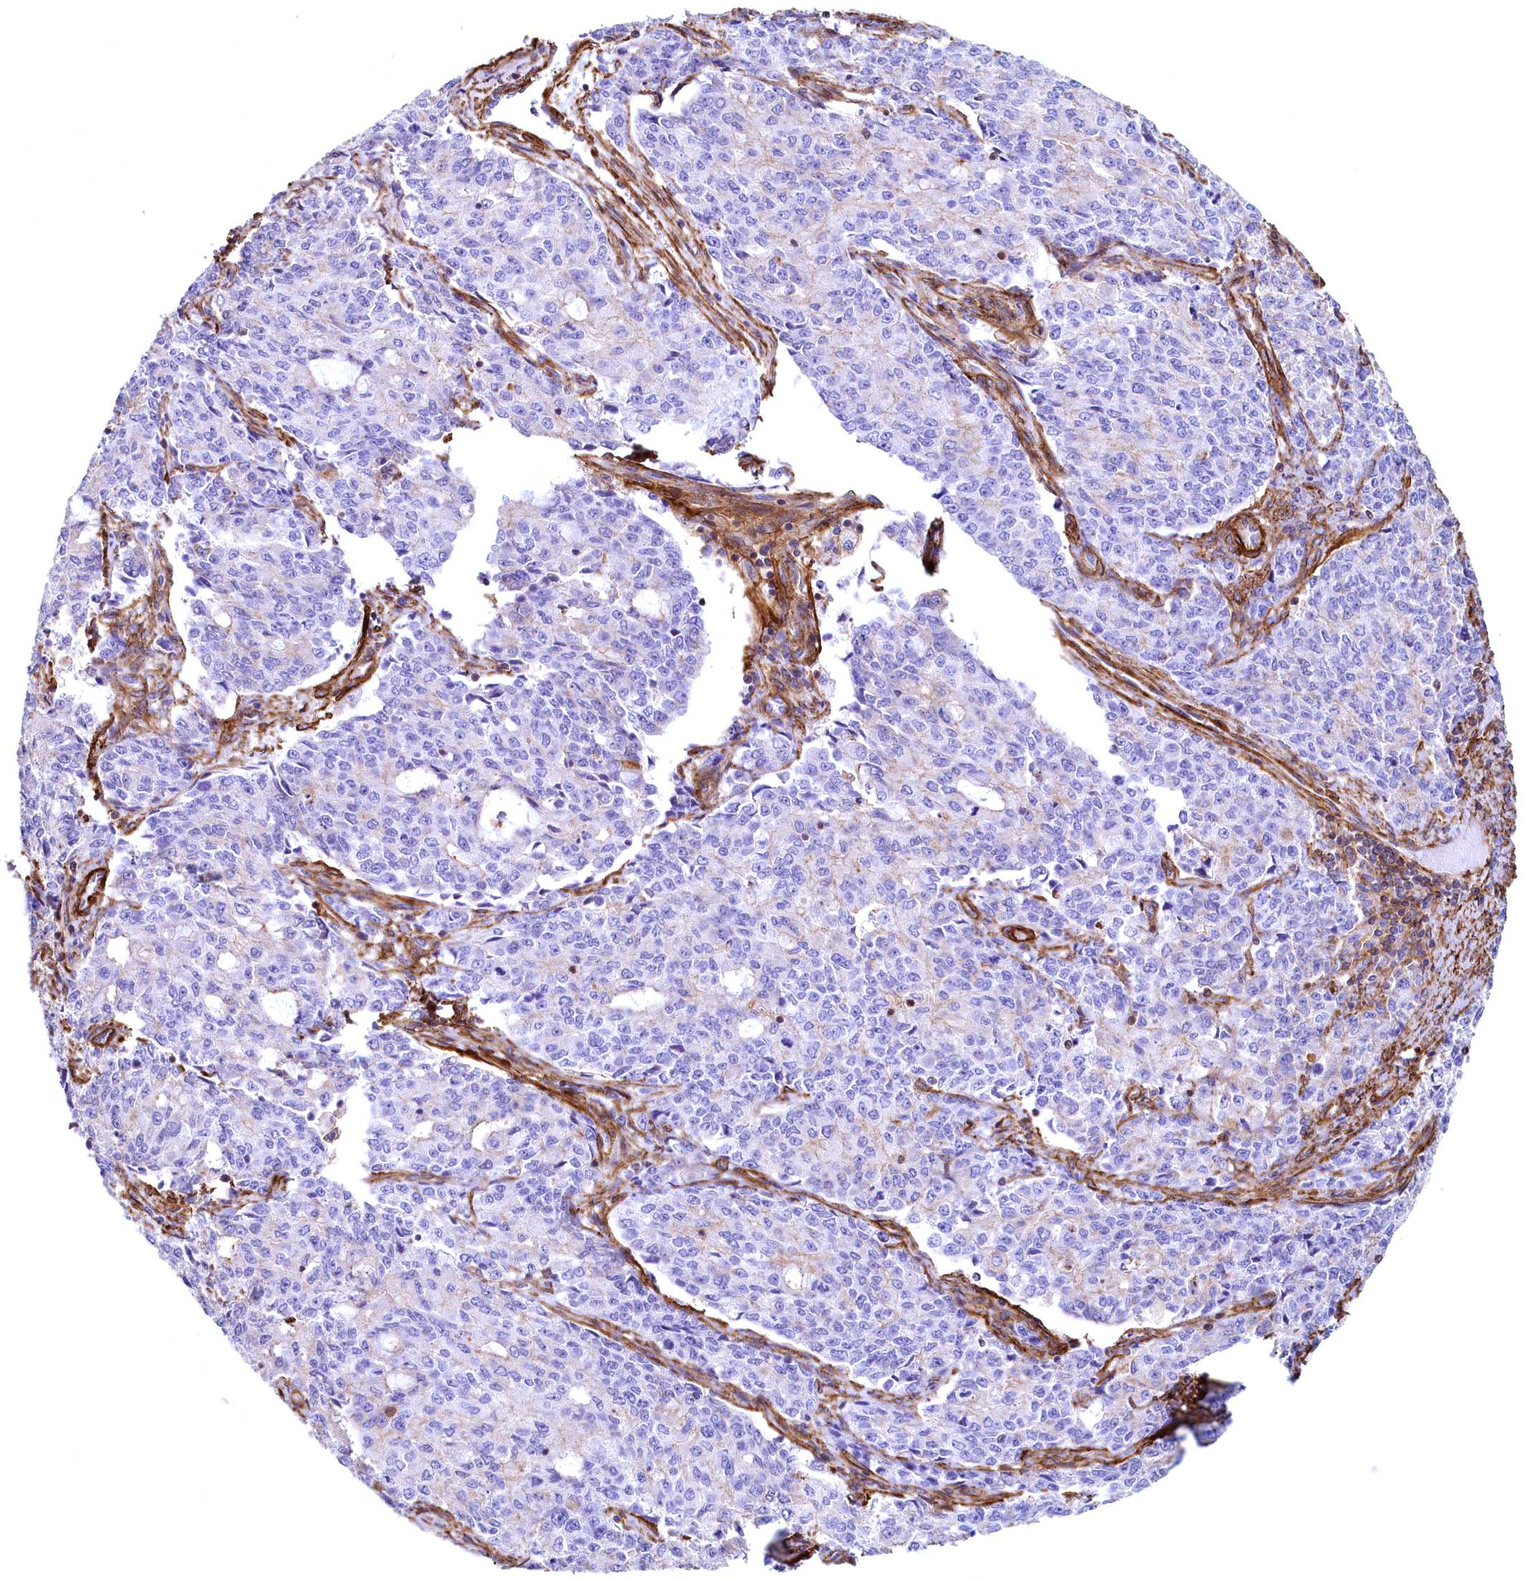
{"staining": {"intensity": "negative", "quantity": "none", "location": "none"}, "tissue": "endometrial cancer", "cell_type": "Tumor cells", "image_type": "cancer", "snomed": [{"axis": "morphology", "description": "Adenocarcinoma, NOS"}, {"axis": "topography", "description": "Endometrium"}], "caption": "This is an immunohistochemistry photomicrograph of human endometrial cancer (adenocarcinoma). There is no positivity in tumor cells.", "gene": "THBS1", "patient": {"sex": "female", "age": 50}}